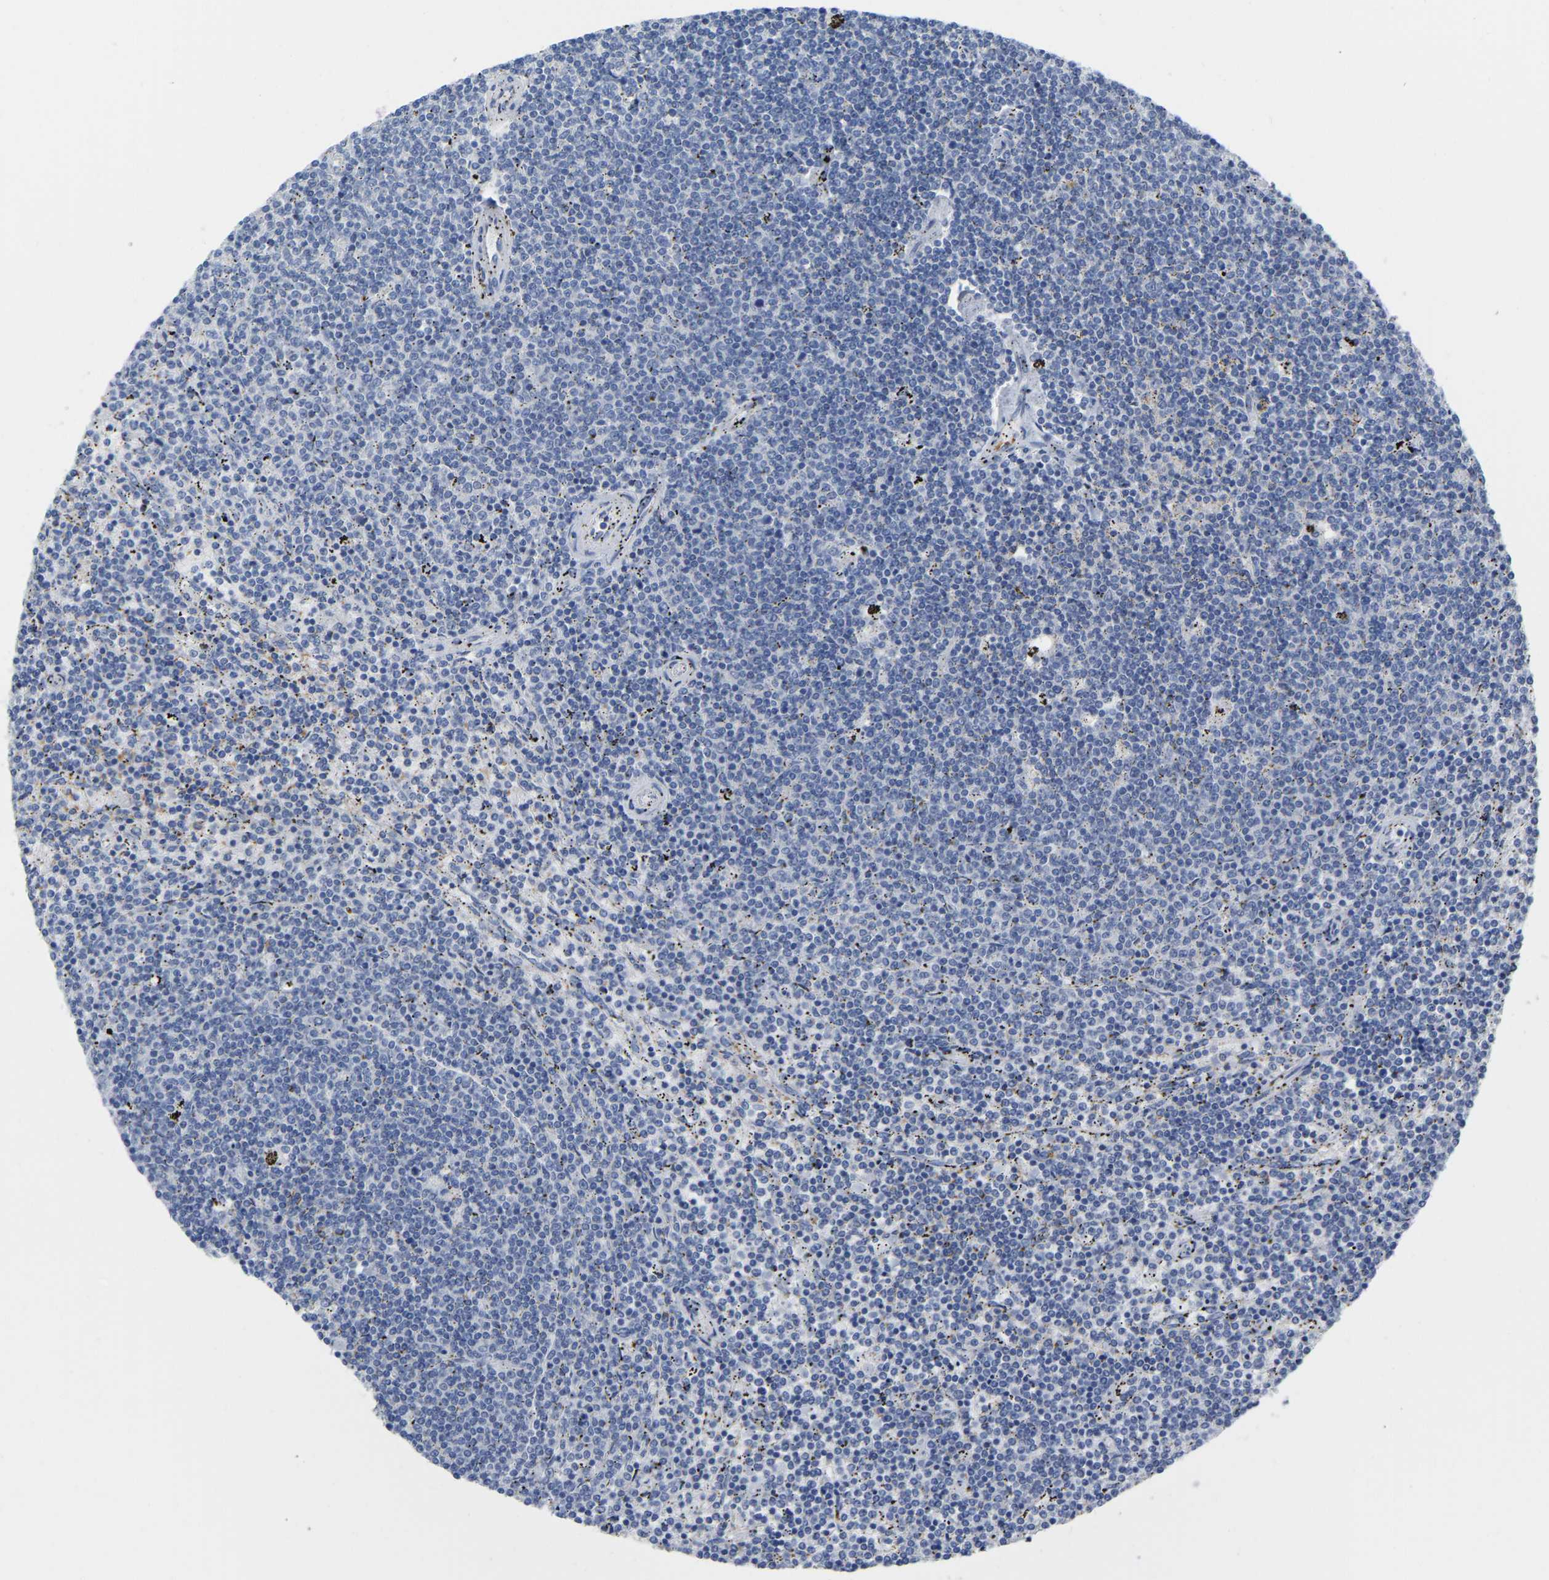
{"staining": {"intensity": "negative", "quantity": "none", "location": "none"}, "tissue": "lymphoma", "cell_type": "Tumor cells", "image_type": "cancer", "snomed": [{"axis": "morphology", "description": "Malignant lymphoma, non-Hodgkin's type, Low grade"}, {"axis": "topography", "description": "Spleen"}], "caption": "Lymphoma was stained to show a protein in brown. There is no significant positivity in tumor cells.", "gene": "ULBP2", "patient": {"sex": "female", "age": 50}}